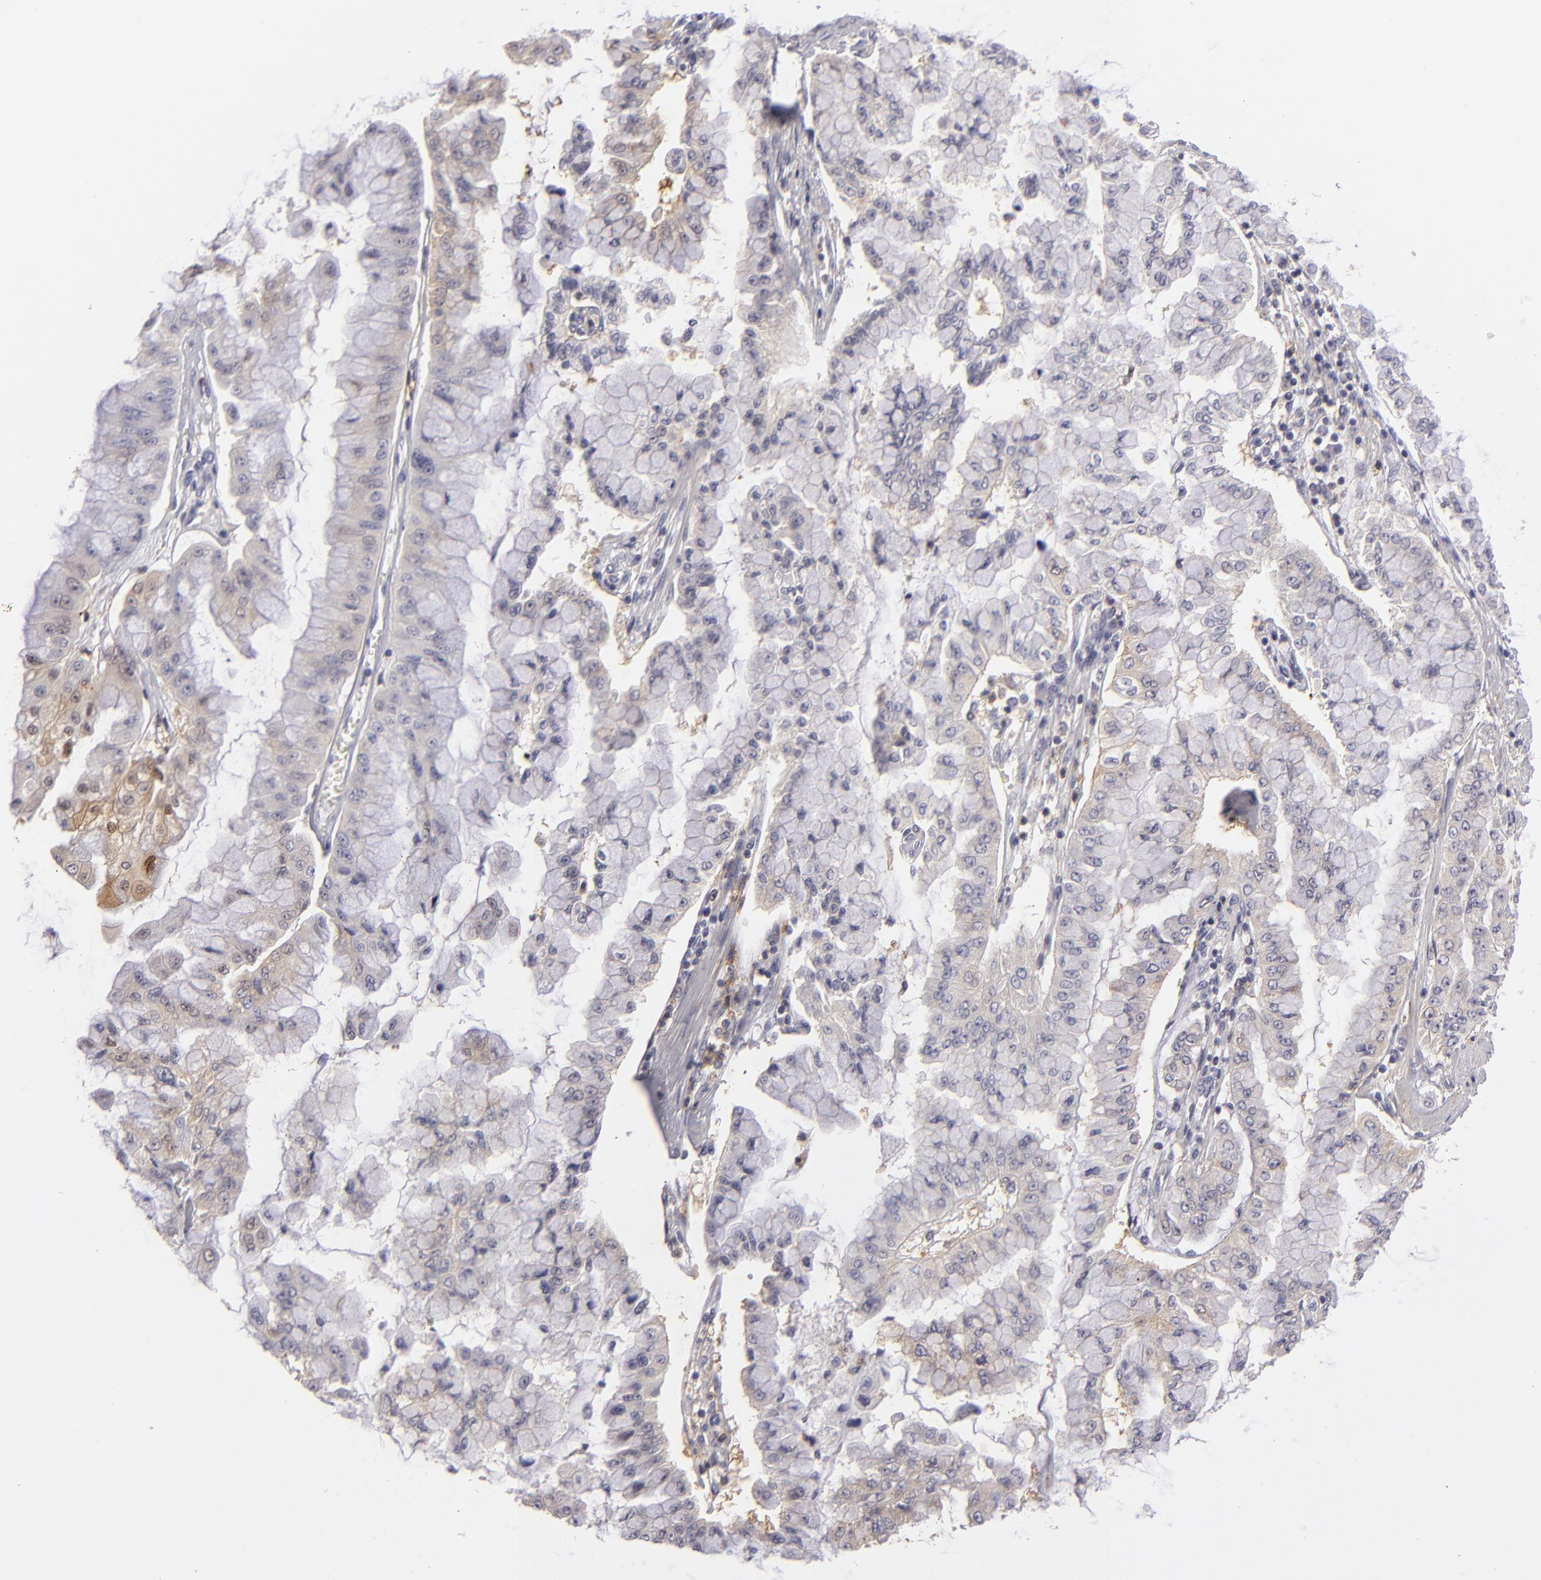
{"staining": {"intensity": "weak", "quantity": "25%-75%", "location": "cytoplasmic/membranous"}, "tissue": "liver cancer", "cell_type": "Tumor cells", "image_type": "cancer", "snomed": [{"axis": "morphology", "description": "Cholangiocarcinoma"}, {"axis": "topography", "description": "Liver"}], "caption": "A brown stain highlights weak cytoplasmic/membranous staining of a protein in human cholangiocarcinoma (liver) tumor cells.", "gene": "MMP10", "patient": {"sex": "female", "age": 79}}